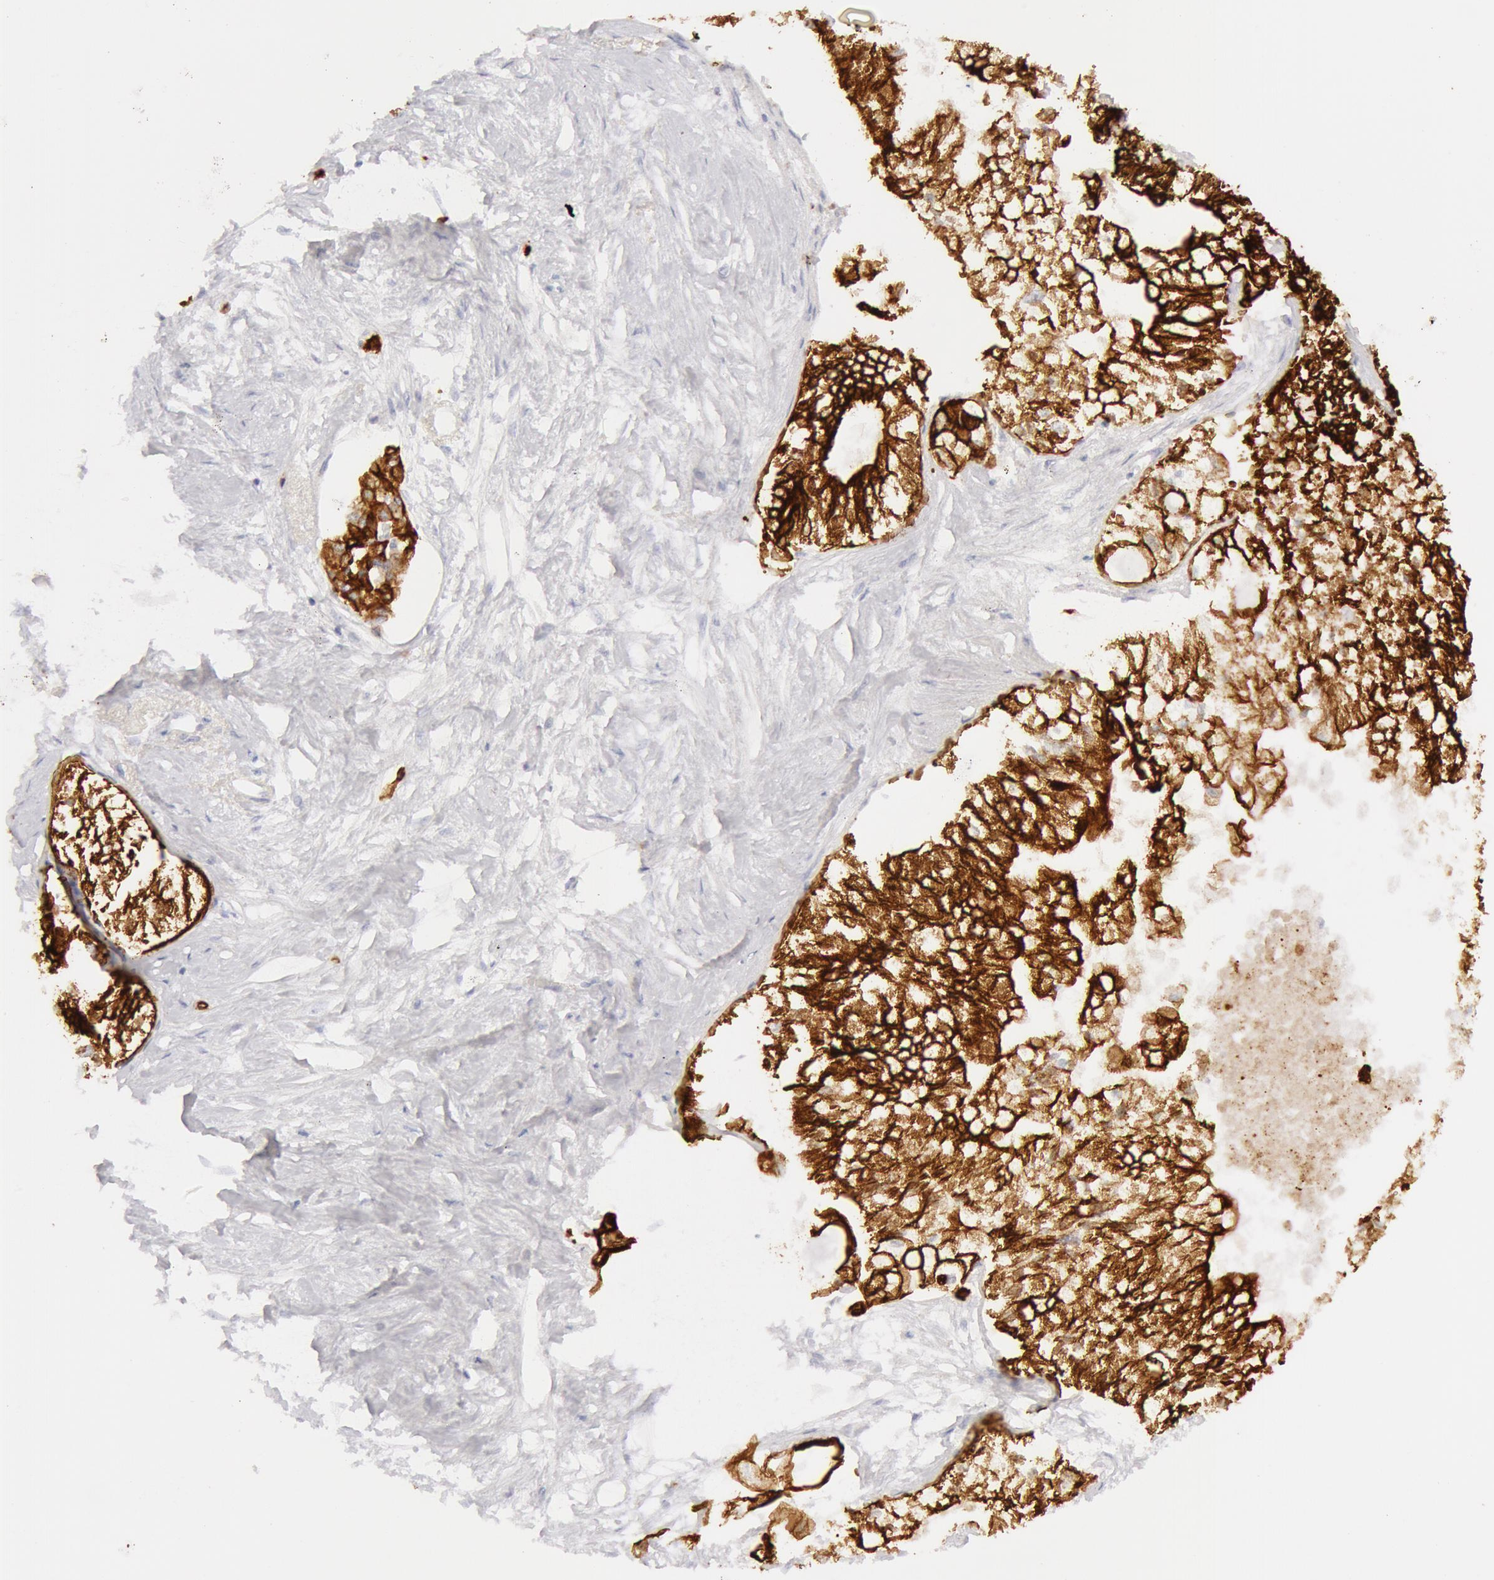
{"staining": {"intensity": "strong", "quantity": ">75%", "location": "cytoplasmic/membranous"}, "tissue": "pancreatic cancer", "cell_type": "Tumor cells", "image_type": "cancer", "snomed": [{"axis": "morphology", "description": "Adenocarcinoma, NOS"}, {"axis": "topography", "description": "Pancreas"}], "caption": "A photomicrograph of pancreatic cancer stained for a protein displays strong cytoplasmic/membranous brown staining in tumor cells. (DAB (3,3'-diaminobenzidine) IHC with brightfield microscopy, high magnification).", "gene": "KRT8", "patient": {"sex": "male", "age": 79}}